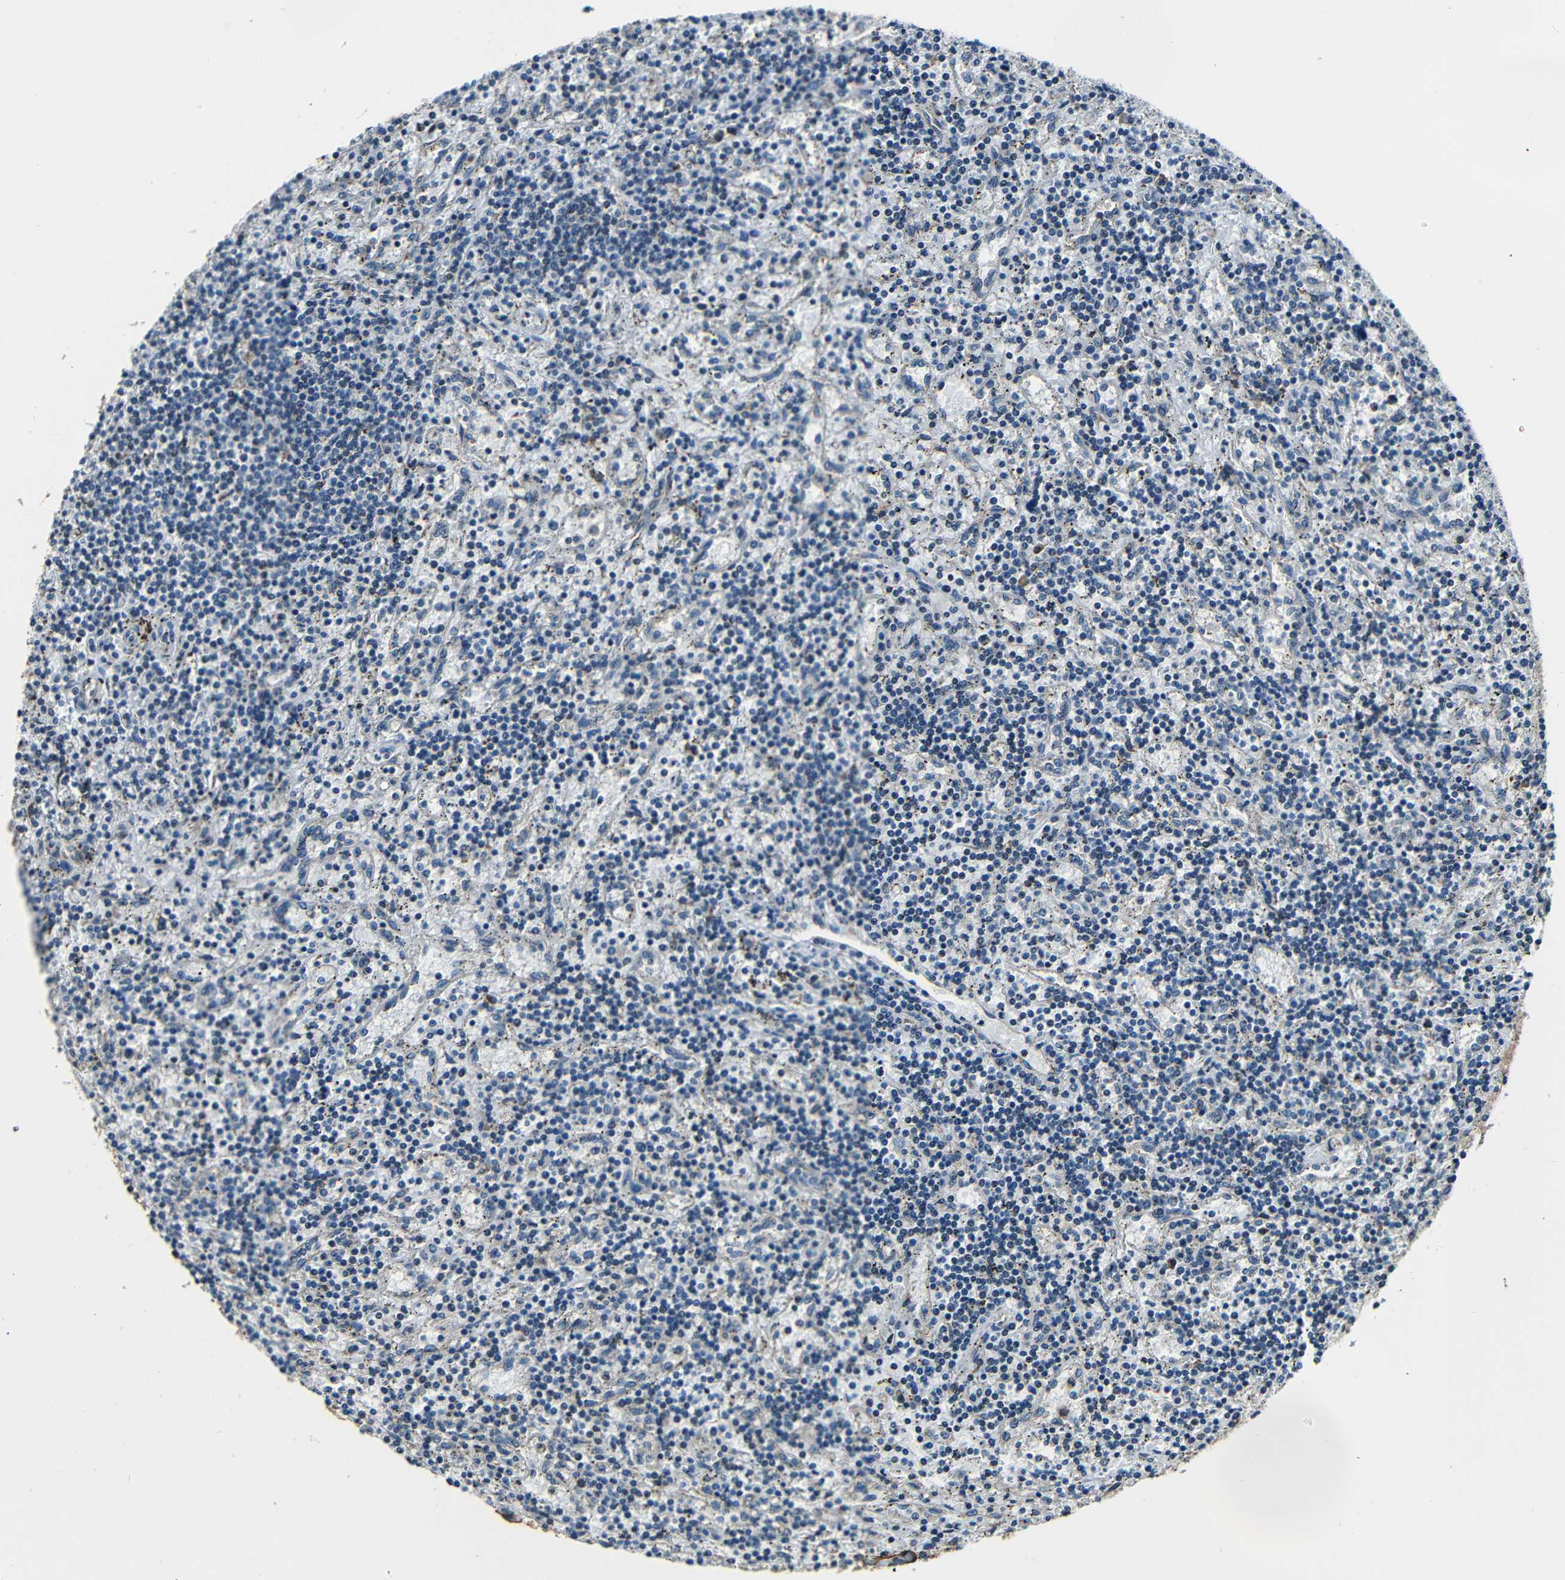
{"staining": {"intensity": "negative", "quantity": "none", "location": "none"}, "tissue": "lymphoma", "cell_type": "Tumor cells", "image_type": "cancer", "snomed": [{"axis": "morphology", "description": "Malignant lymphoma, non-Hodgkin's type, Low grade"}, {"axis": "topography", "description": "Spleen"}], "caption": "IHC micrograph of neoplastic tissue: human lymphoma stained with DAB shows no significant protein staining in tumor cells. (Brightfield microscopy of DAB immunohistochemistry (IHC) at high magnification).", "gene": "NCBP3", "patient": {"sex": "male", "age": 76}}